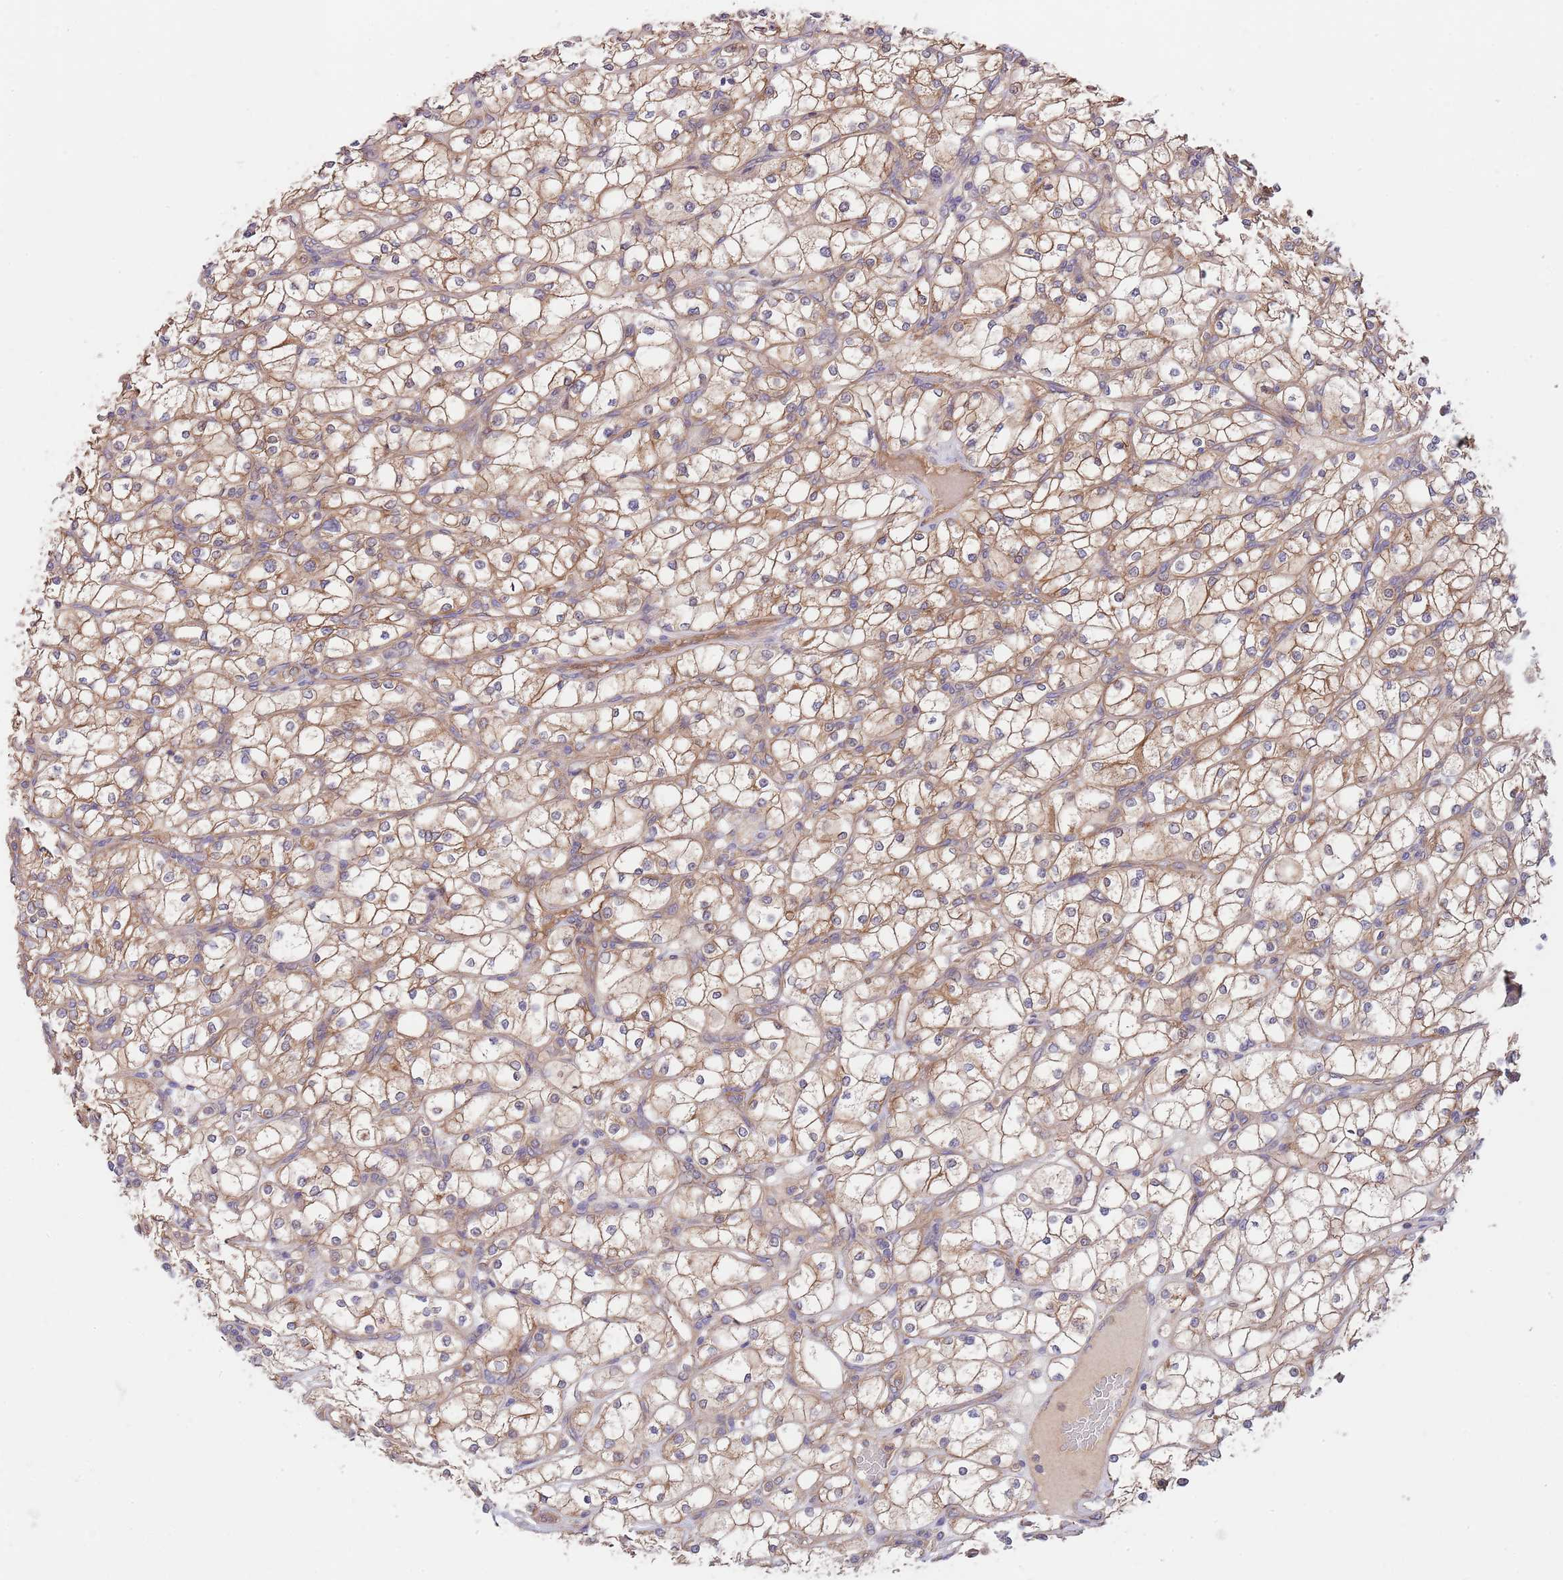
{"staining": {"intensity": "moderate", "quantity": ">75%", "location": "cytoplasmic/membranous"}, "tissue": "renal cancer", "cell_type": "Tumor cells", "image_type": "cancer", "snomed": [{"axis": "morphology", "description": "Adenocarcinoma, NOS"}, {"axis": "topography", "description": "Kidney"}], "caption": "Renal cancer (adenocarcinoma) stained with DAB immunohistochemistry (IHC) demonstrates medium levels of moderate cytoplasmic/membranous expression in about >75% of tumor cells.", "gene": "EIF3F", "patient": {"sex": "male", "age": 80}}